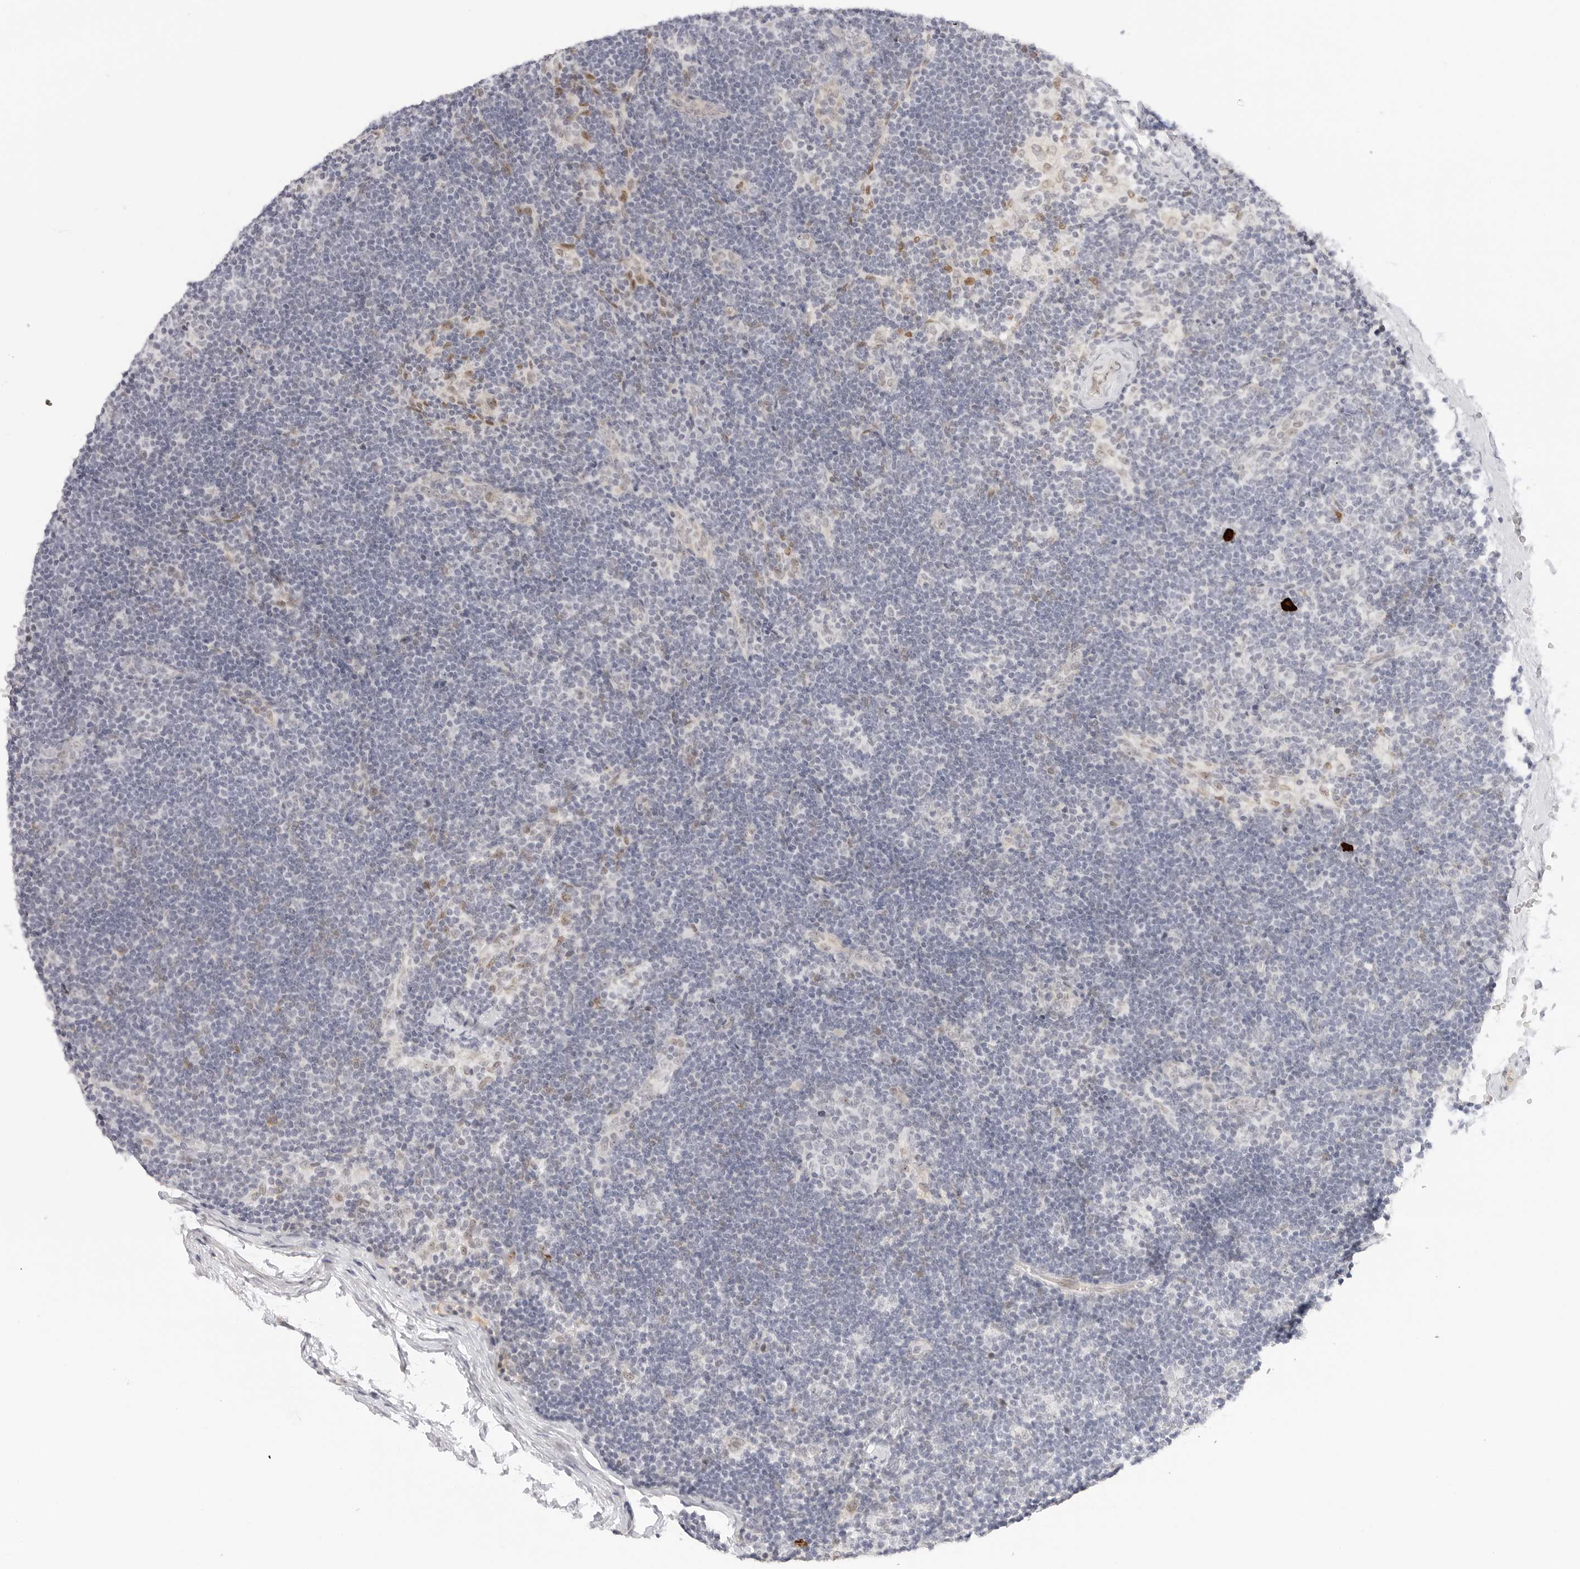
{"staining": {"intensity": "negative", "quantity": "none", "location": "none"}, "tissue": "lymph node", "cell_type": "Germinal center cells", "image_type": "normal", "snomed": [{"axis": "morphology", "description": "Normal tissue, NOS"}, {"axis": "topography", "description": "Lymph node"}], "caption": "Germinal center cells show no significant staining in normal lymph node.", "gene": "HIPK3", "patient": {"sex": "female", "age": 22}}